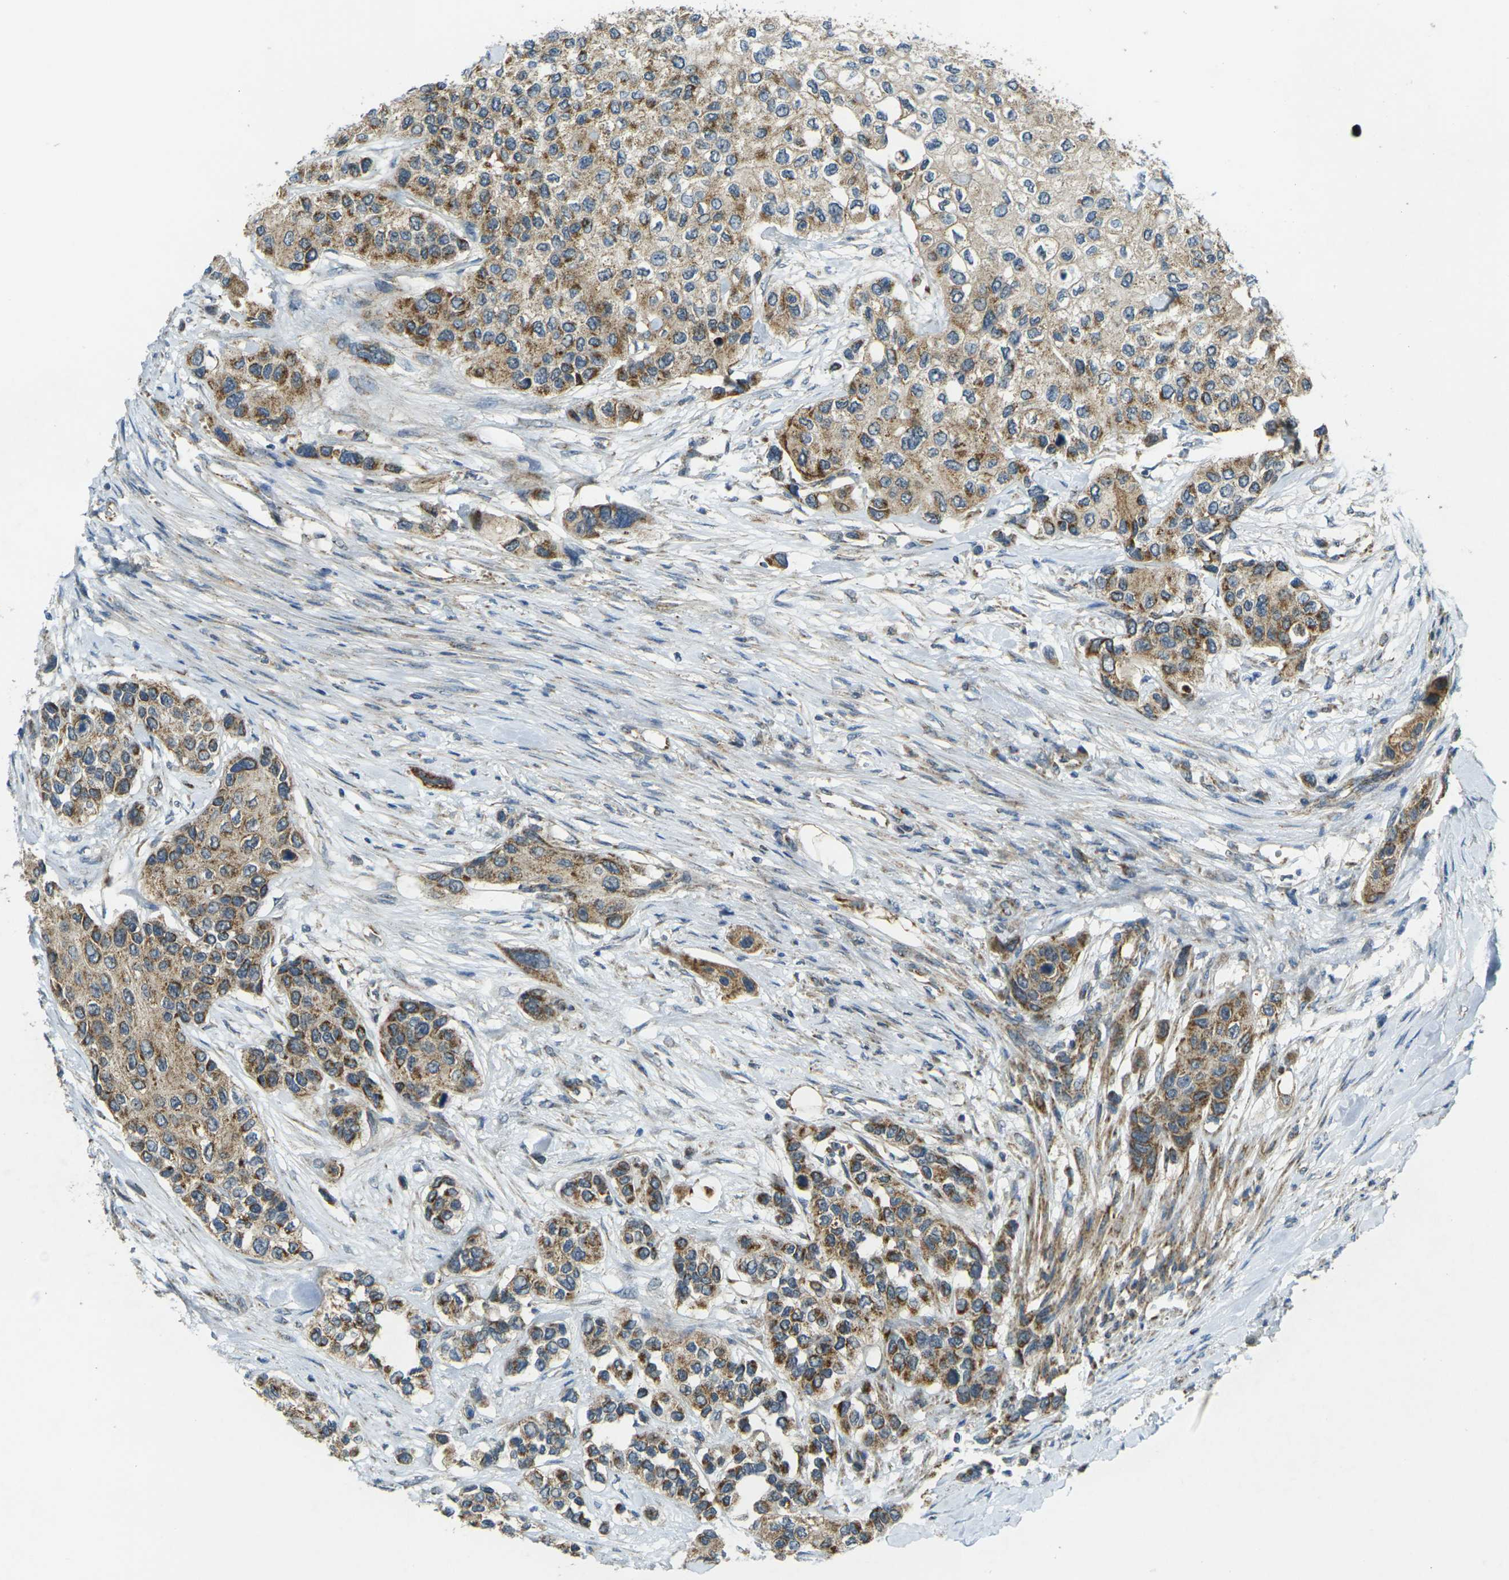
{"staining": {"intensity": "moderate", "quantity": ">75%", "location": "cytoplasmic/membranous"}, "tissue": "urothelial cancer", "cell_type": "Tumor cells", "image_type": "cancer", "snomed": [{"axis": "morphology", "description": "Urothelial carcinoma, High grade"}, {"axis": "topography", "description": "Urinary bladder"}], "caption": "DAB immunohistochemical staining of high-grade urothelial carcinoma shows moderate cytoplasmic/membranous protein positivity in about >75% of tumor cells.", "gene": "IGF1R", "patient": {"sex": "female", "age": 56}}